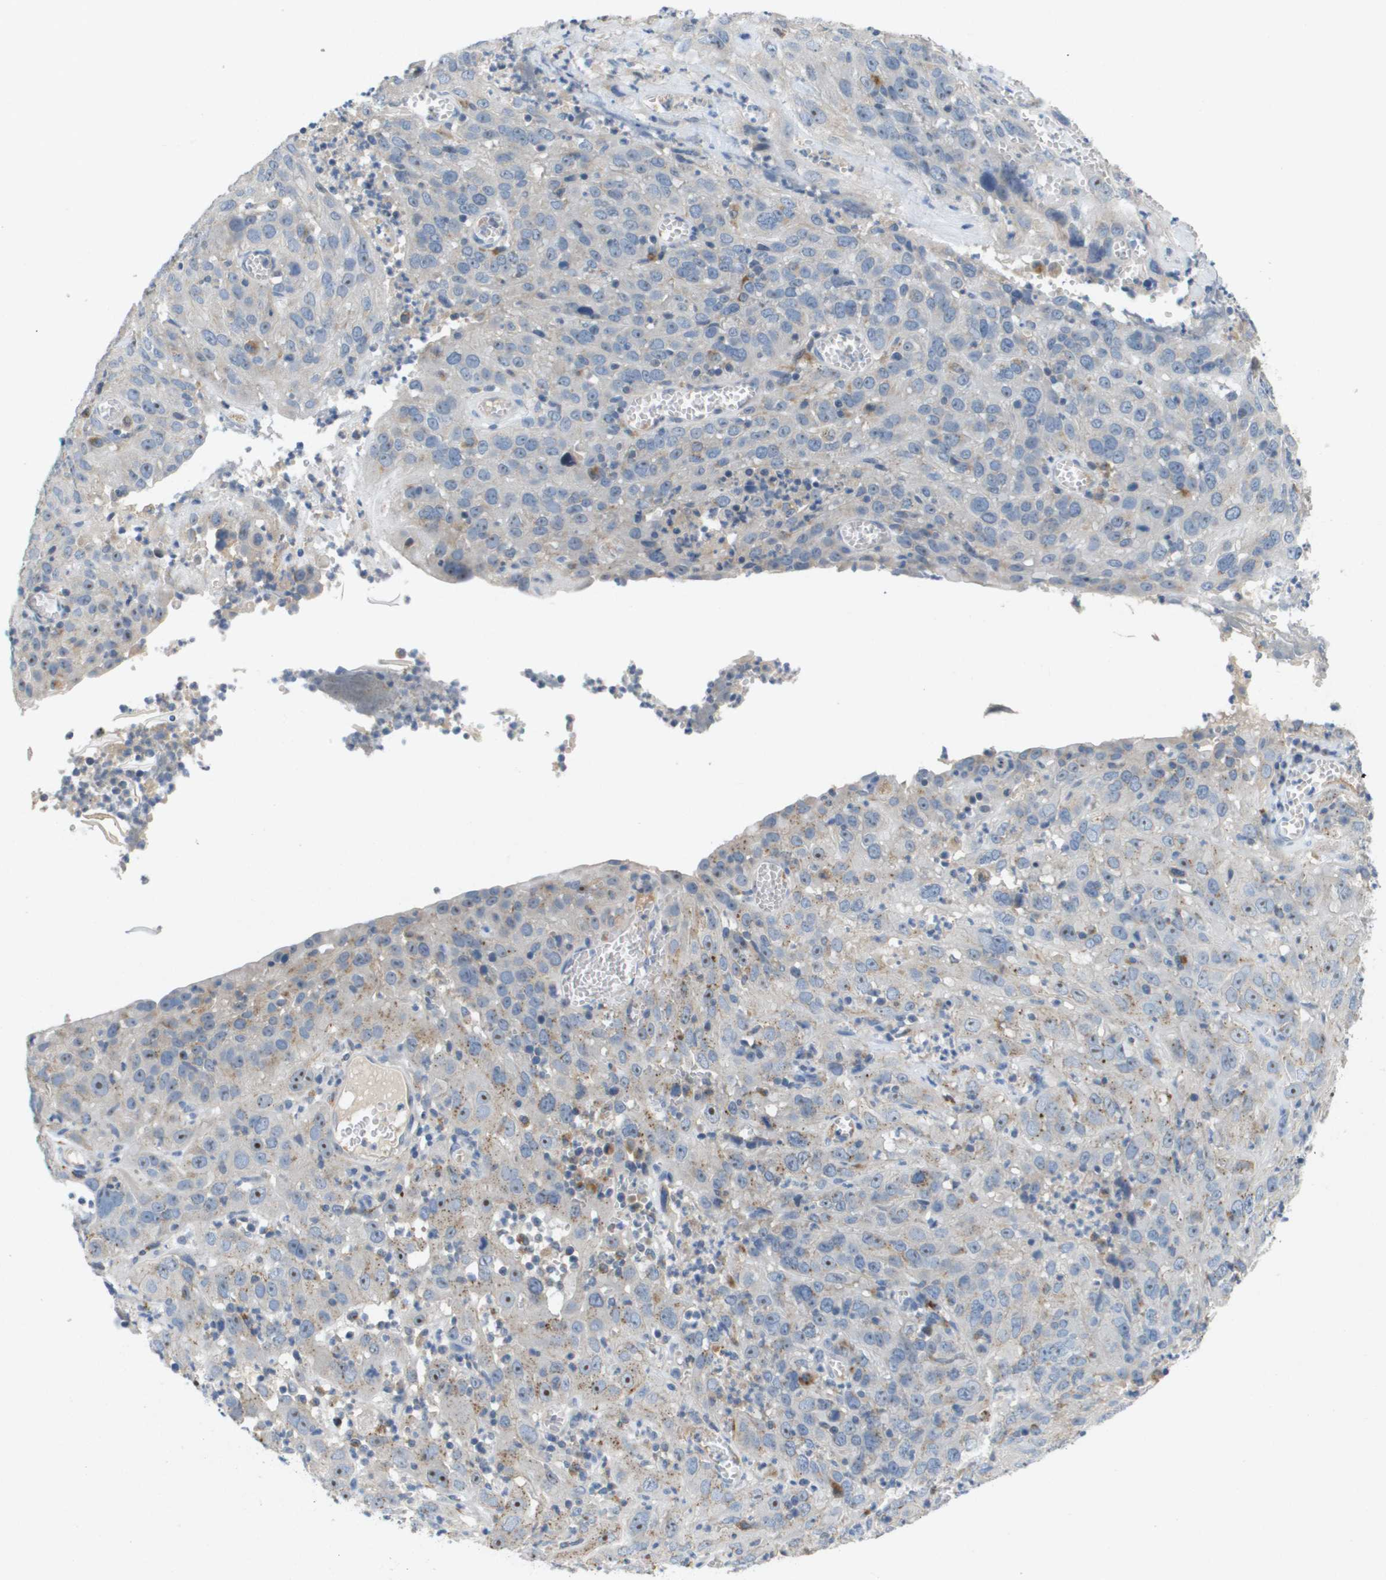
{"staining": {"intensity": "weak", "quantity": "<25%", "location": "cytoplasmic/membranous,nuclear"}, "tissue": "cervical cancer", "cell_type": "Tumor cells", "image_type": "cancer", "snomed": [{"axis": "morphology", "description": "Squamous cell carcinoma, NOS"}, {"axis": "topography", "description": "Cervix"}], "caption": "There is no significant staining in tumor cells of cervical cancer.", "gene": "B3GNT5", "patient": {"sex": "female", "age": 32}}